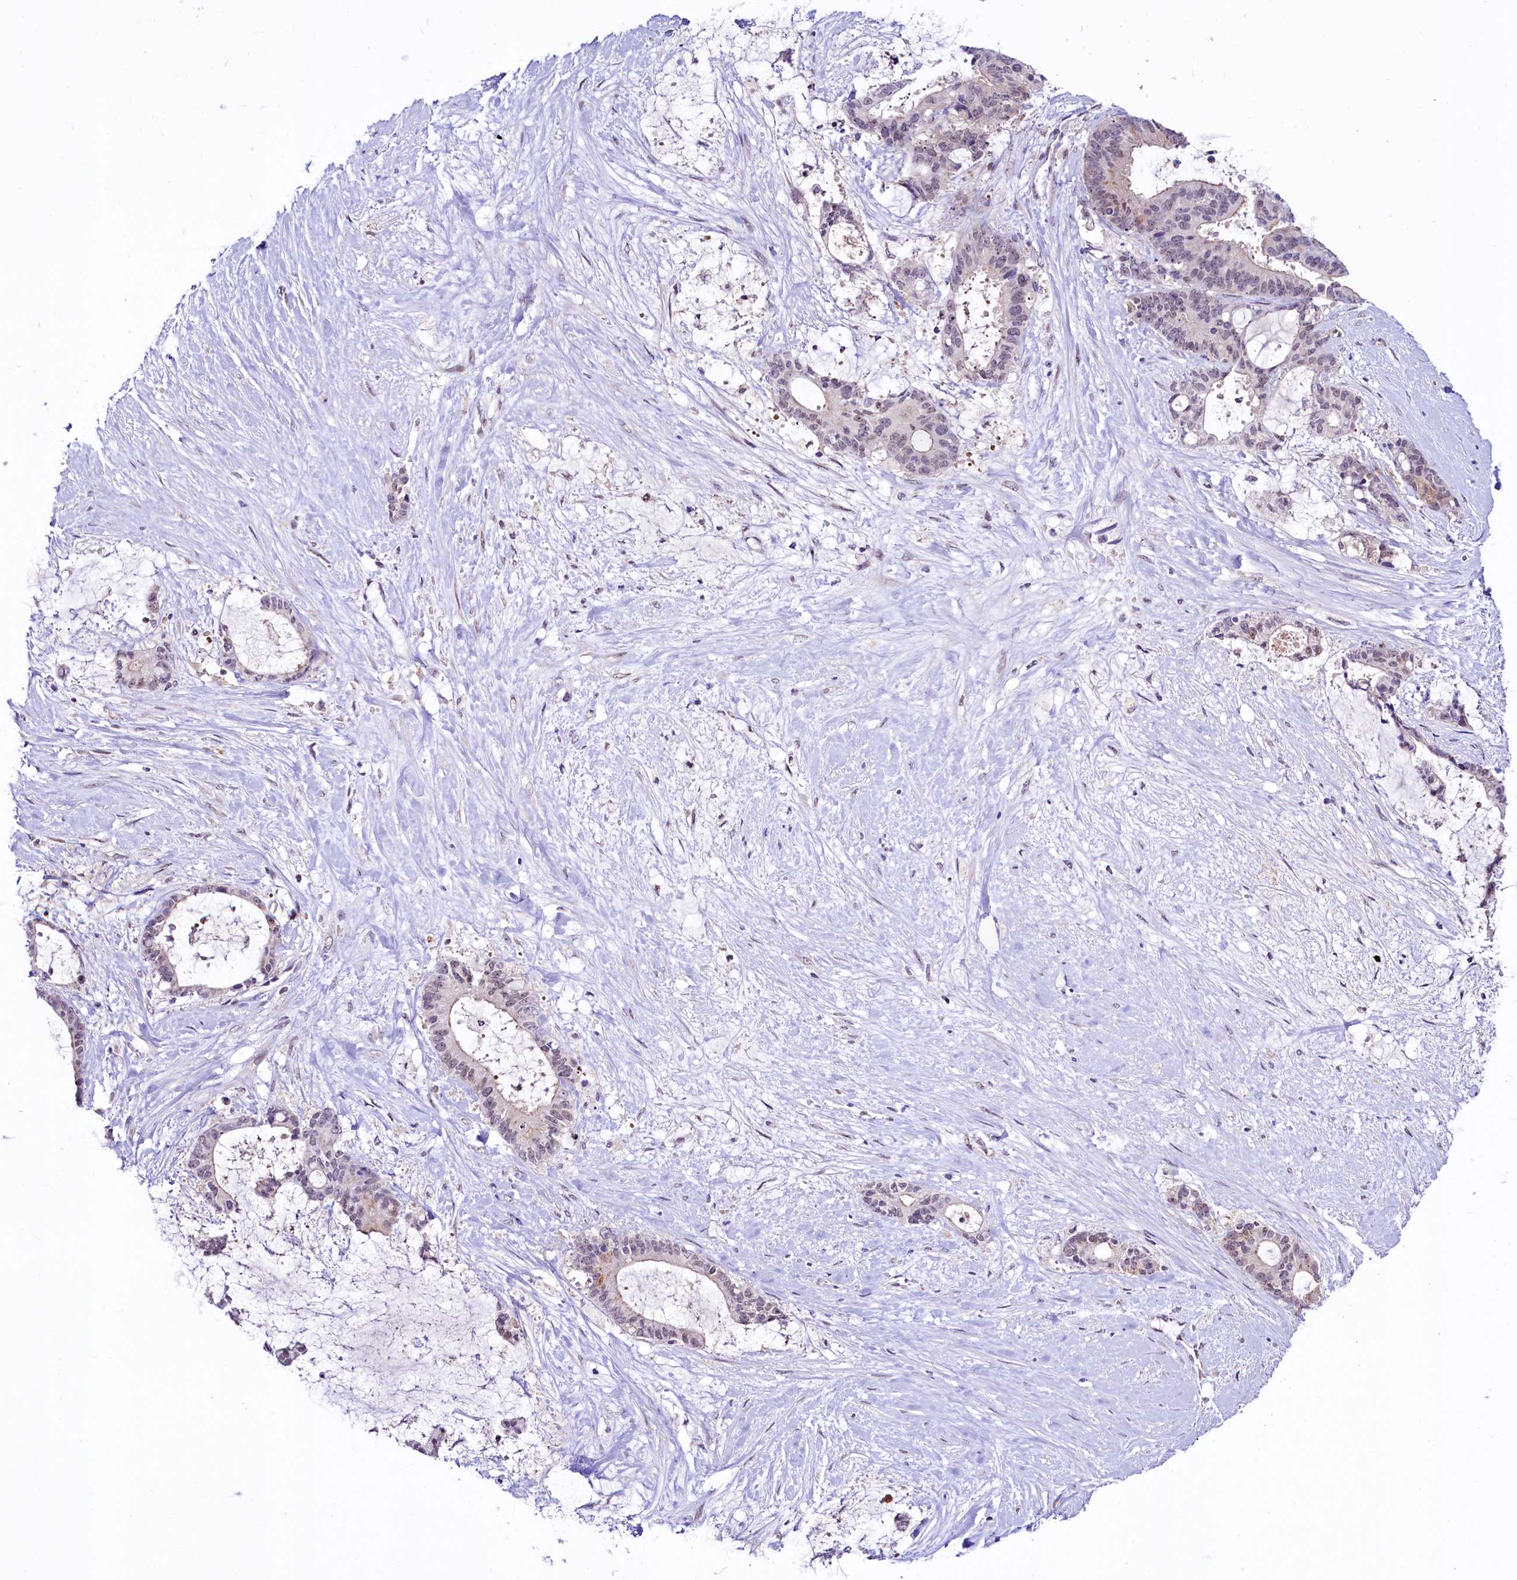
{"staining": {"intensity": "weak", "quantity": "<25%", "location": "cytoplasmic/membranous"}, "tissue": "liver cancer", "cell_type": "Tumor cells", "image_type": "cancer", "snomed": [{"axis": "morphology", "description": "Normal tissue, NOS"}, {"axis": "morphology", "description": "Cholangiocarcinoma"}, {"axis": "topography", "description": "Liver"}, {"axis": "topography", "description": "Peripheral nerve tissue"}], "caption": "Liver cancer stained for a protein using immunohistochemistry exhibits no staining tumor cells.", "gene": "LEUTX", "patient": {"sex": "female", "age": 73}}